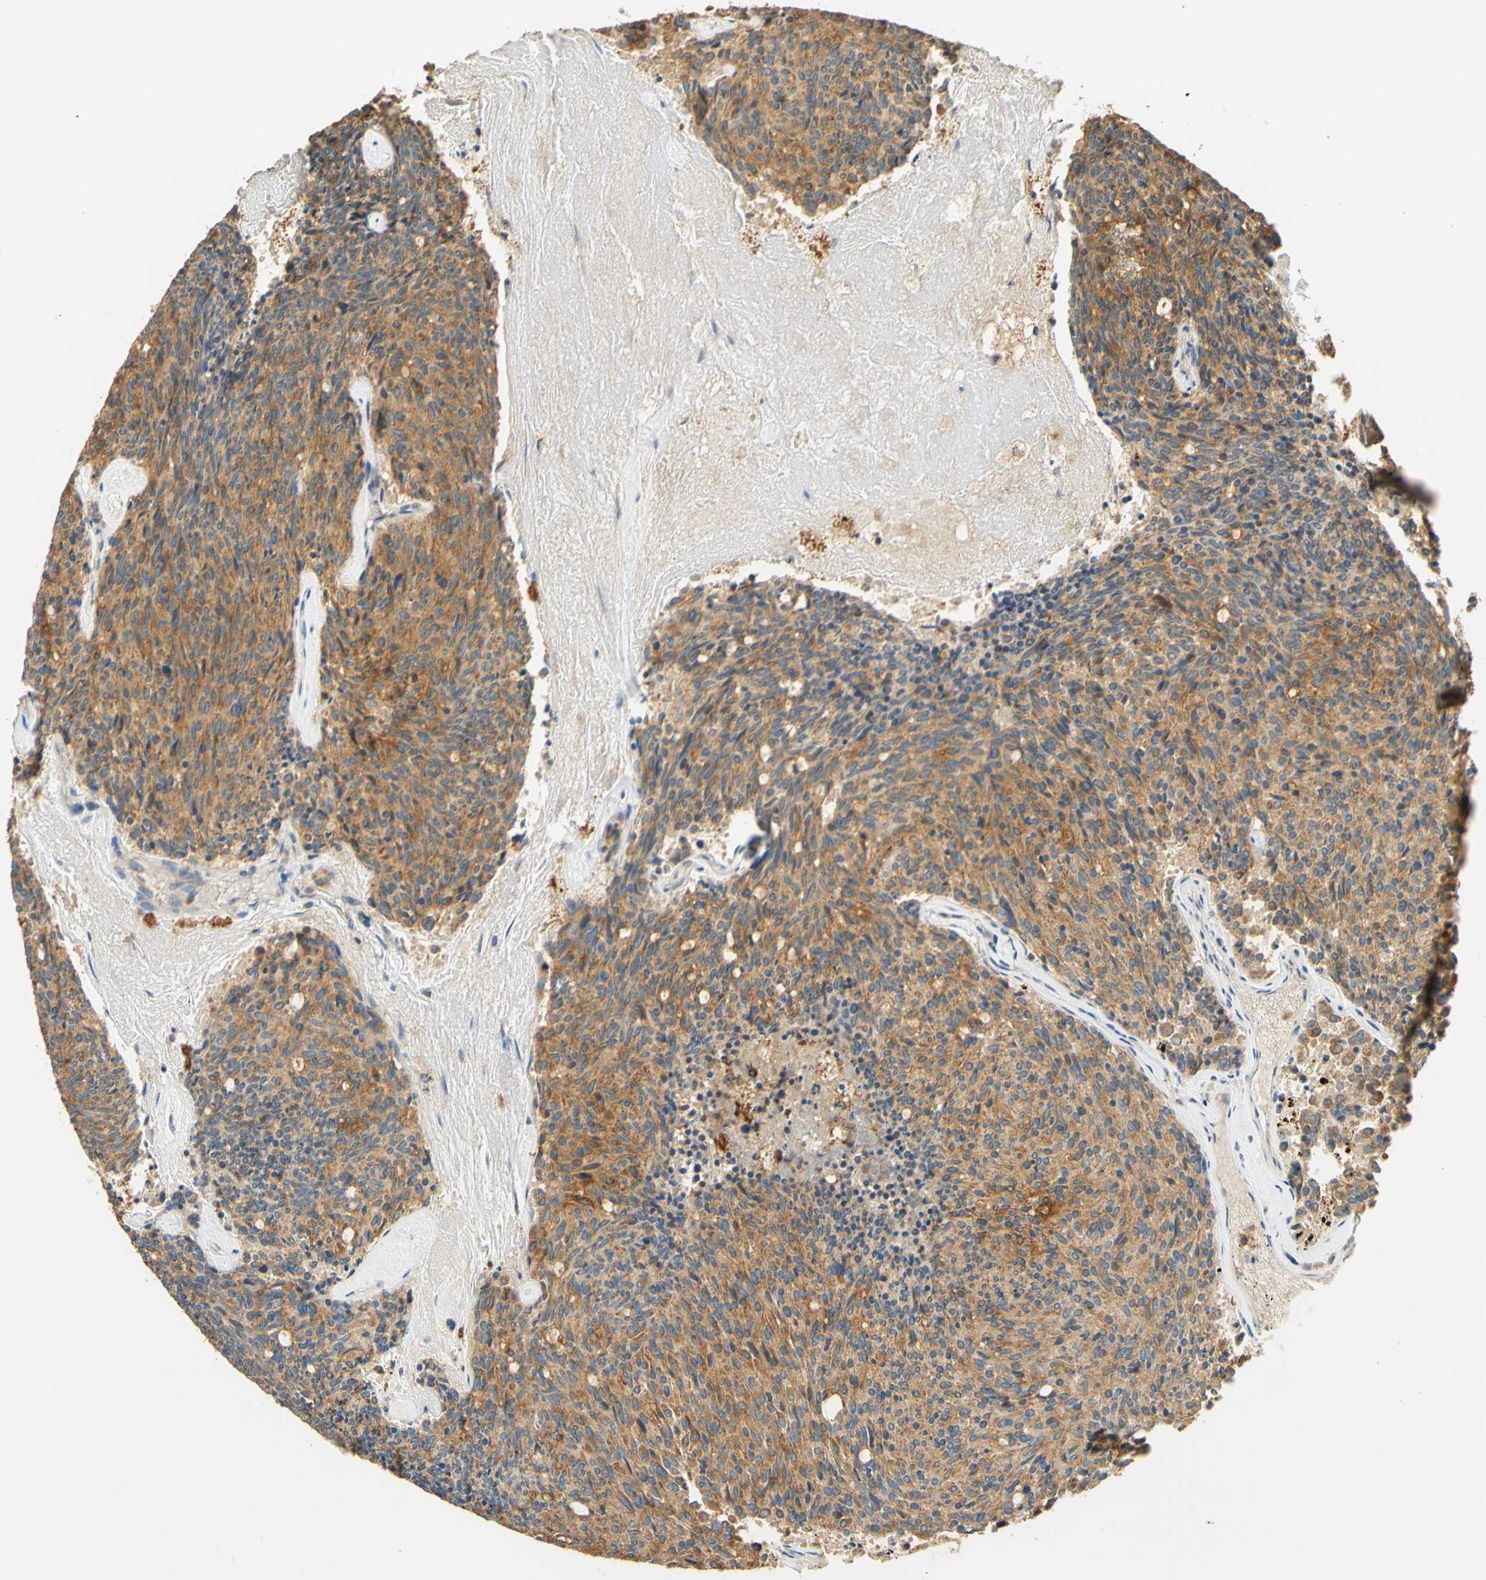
{"staining": {"intensity": "moderate", "quantity": ">75%", "location": "cytoplasmic/membranous"}, "tissue": "carcinoid", "cell_type": "Tumor cells", "image_type": "cancer", "snomed": [{"axis": "morphology", "description": "Carcinoid, malignant, NOS"}, {"axis": "topography", "description": "Pancreas"}], "caption": "Carcinoid stained for a protein (brown) displays moderate cytoplasmic/membranous positive expression in approximately >75% of tumor cells.", "gene": "ENTREP2", "patient": {"sex": "female", "age": 54}}